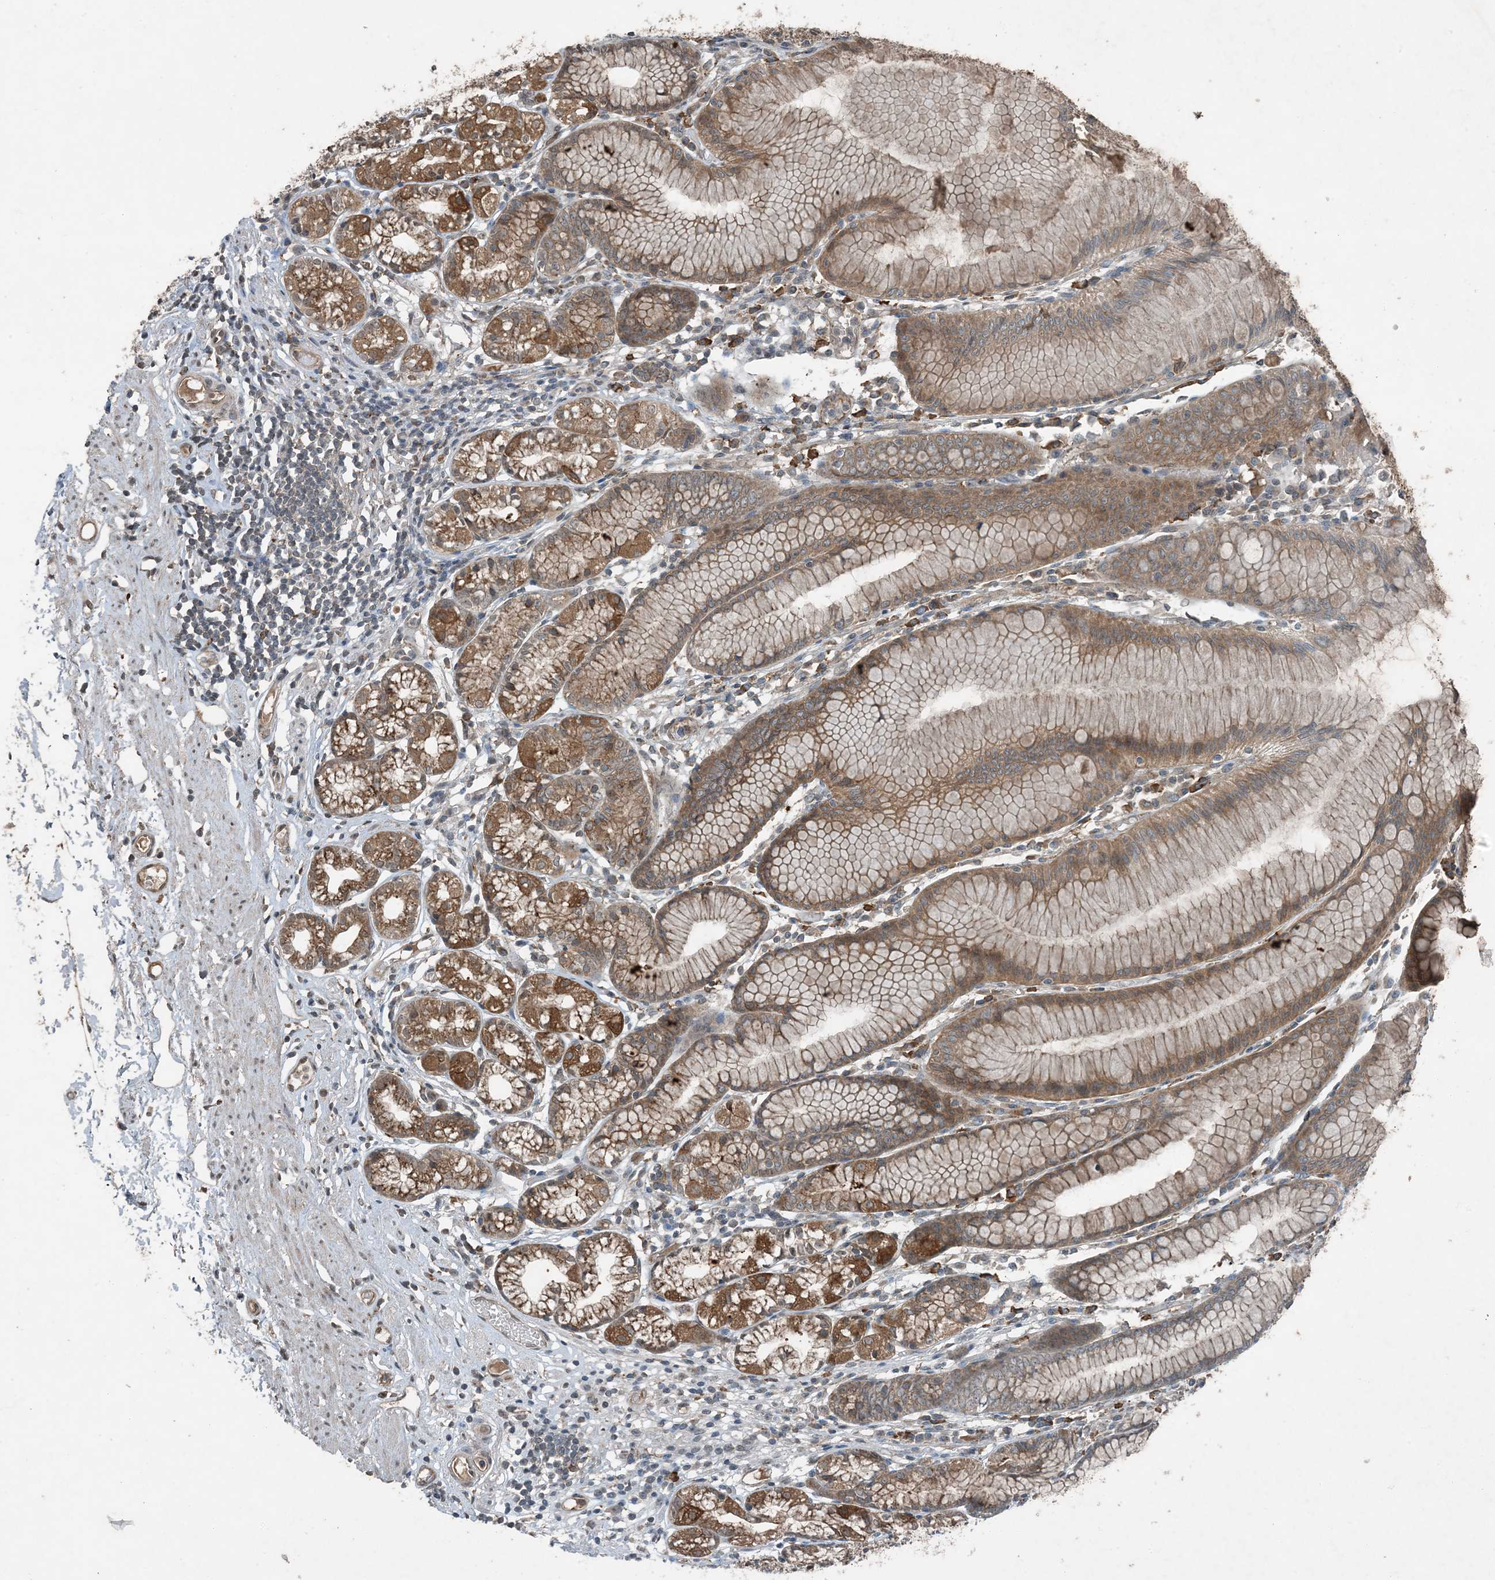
{"staining": {"intensity": "moderate", "quantity": ">75%", "location": "cytoplasmic/membranous"}, "tissue": "stomach", "cell_type": "Glandular cells", "image_type": "normal", "snomed": [{"axis": "morphology", "description": "Normal tissue, NOS"}, {"axis": "topography", "description": "Stomach"}], "caption": "Moderate cytoplasmic/membranous expression is present in approximately >75% of glandular cells in normal stomach. (DAB IHC with brightfield microscopy, high magnification).", "gene": "MDN1", "patient": {"sex": "female", "age": 57}}